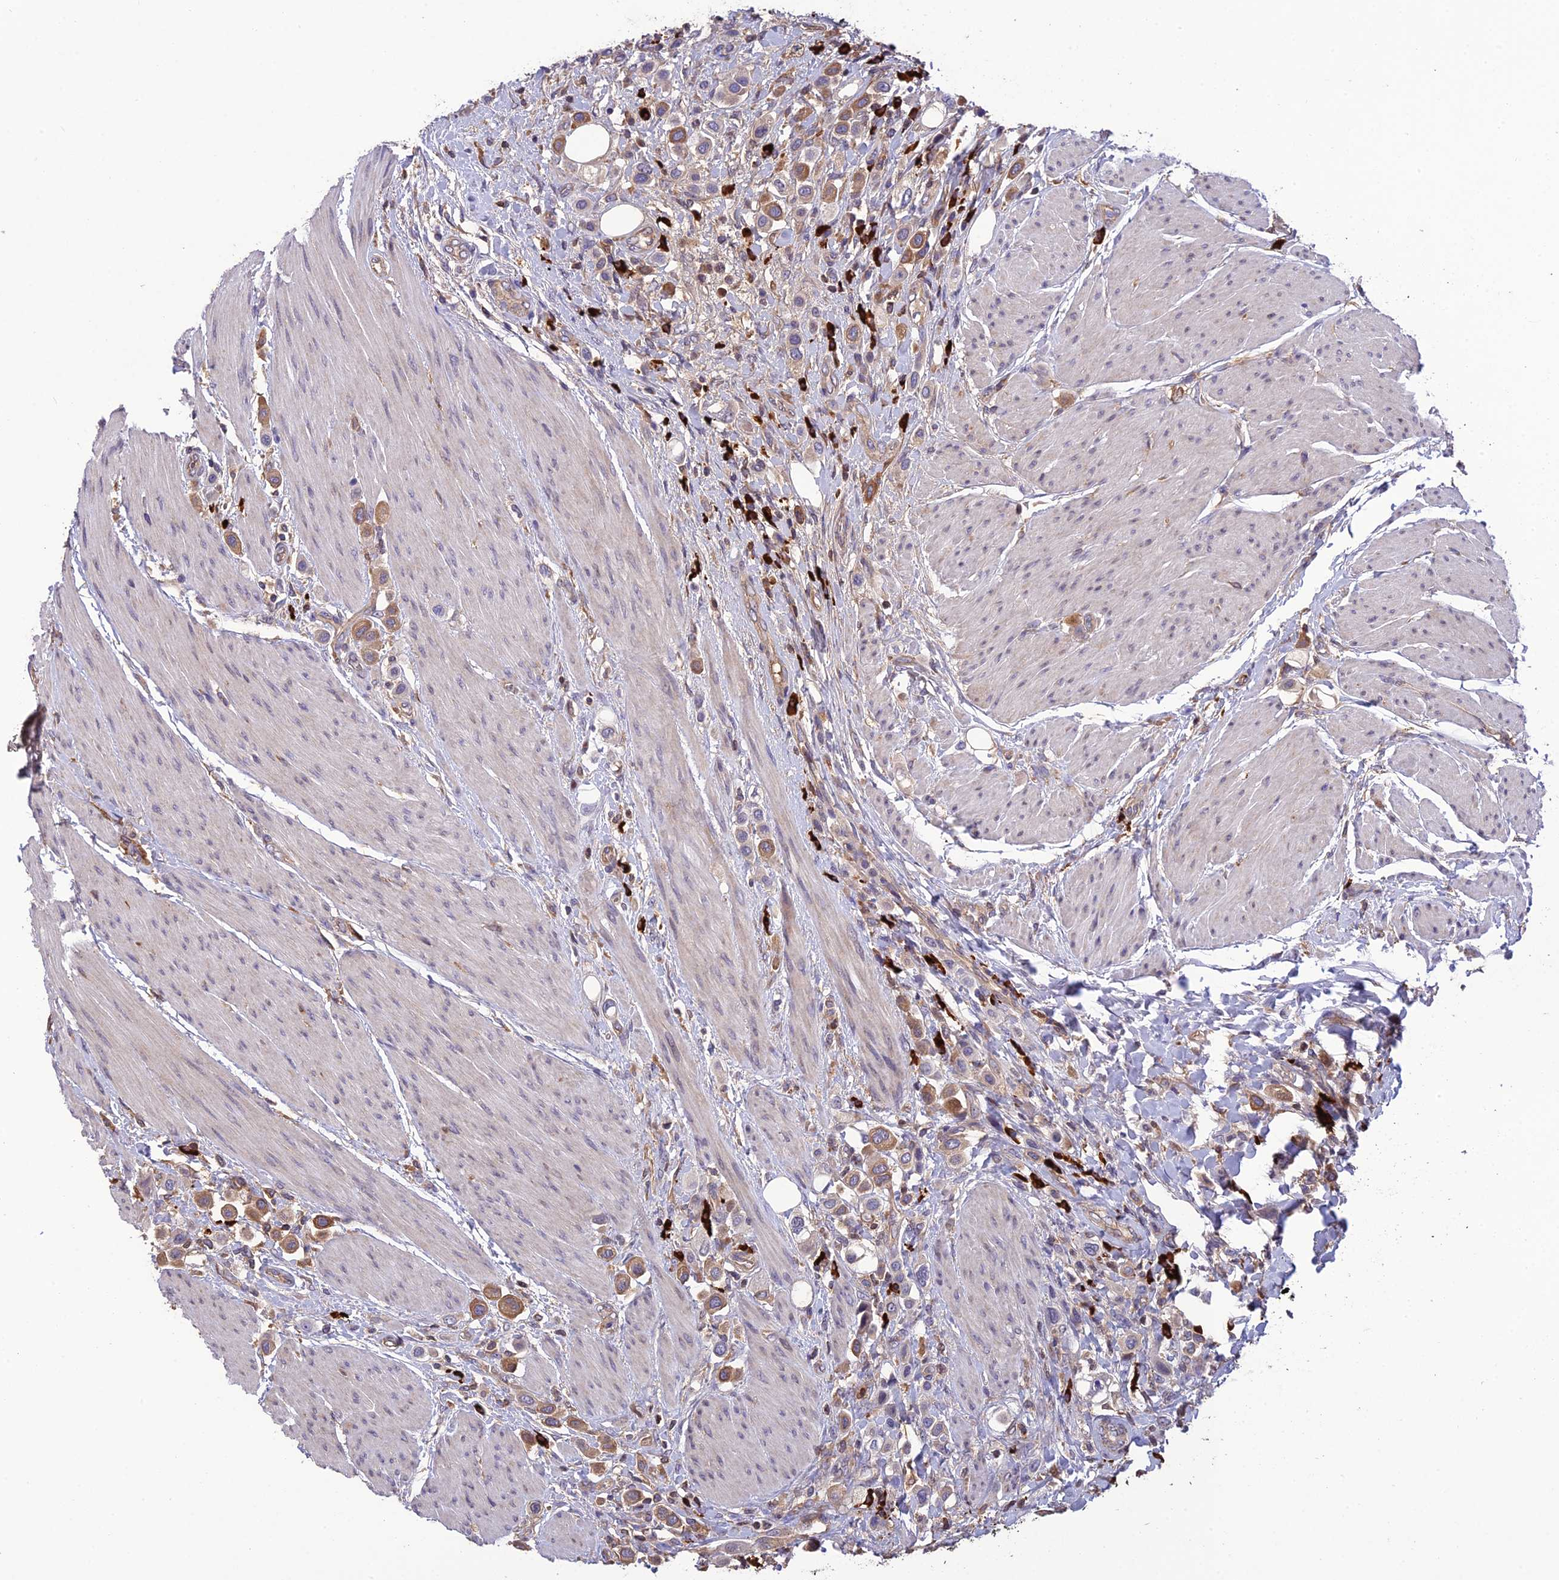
{"staining": {"intensity": "moderate", "quantity": "25%-75%", "location": "cytoplasmic/membranous"}, "tissue": "urothelial cancer", "cell_type": "Tumor cells", "image_type": "cancer", "snomed": [{"axis": "morphology", "description": "Urothelial carcinoma, High grade"}, {"axis": "topography", "description": "Urinary bladder"}], "caption": "A photomicrograph of human urothelial carcinoma (high-grade) stained for a protein exhibits moderate cytoplasmic/membranous brown staining in tumor cells.", "gene": "MIOS", "patient": {"sex": "male", "age": 50}}